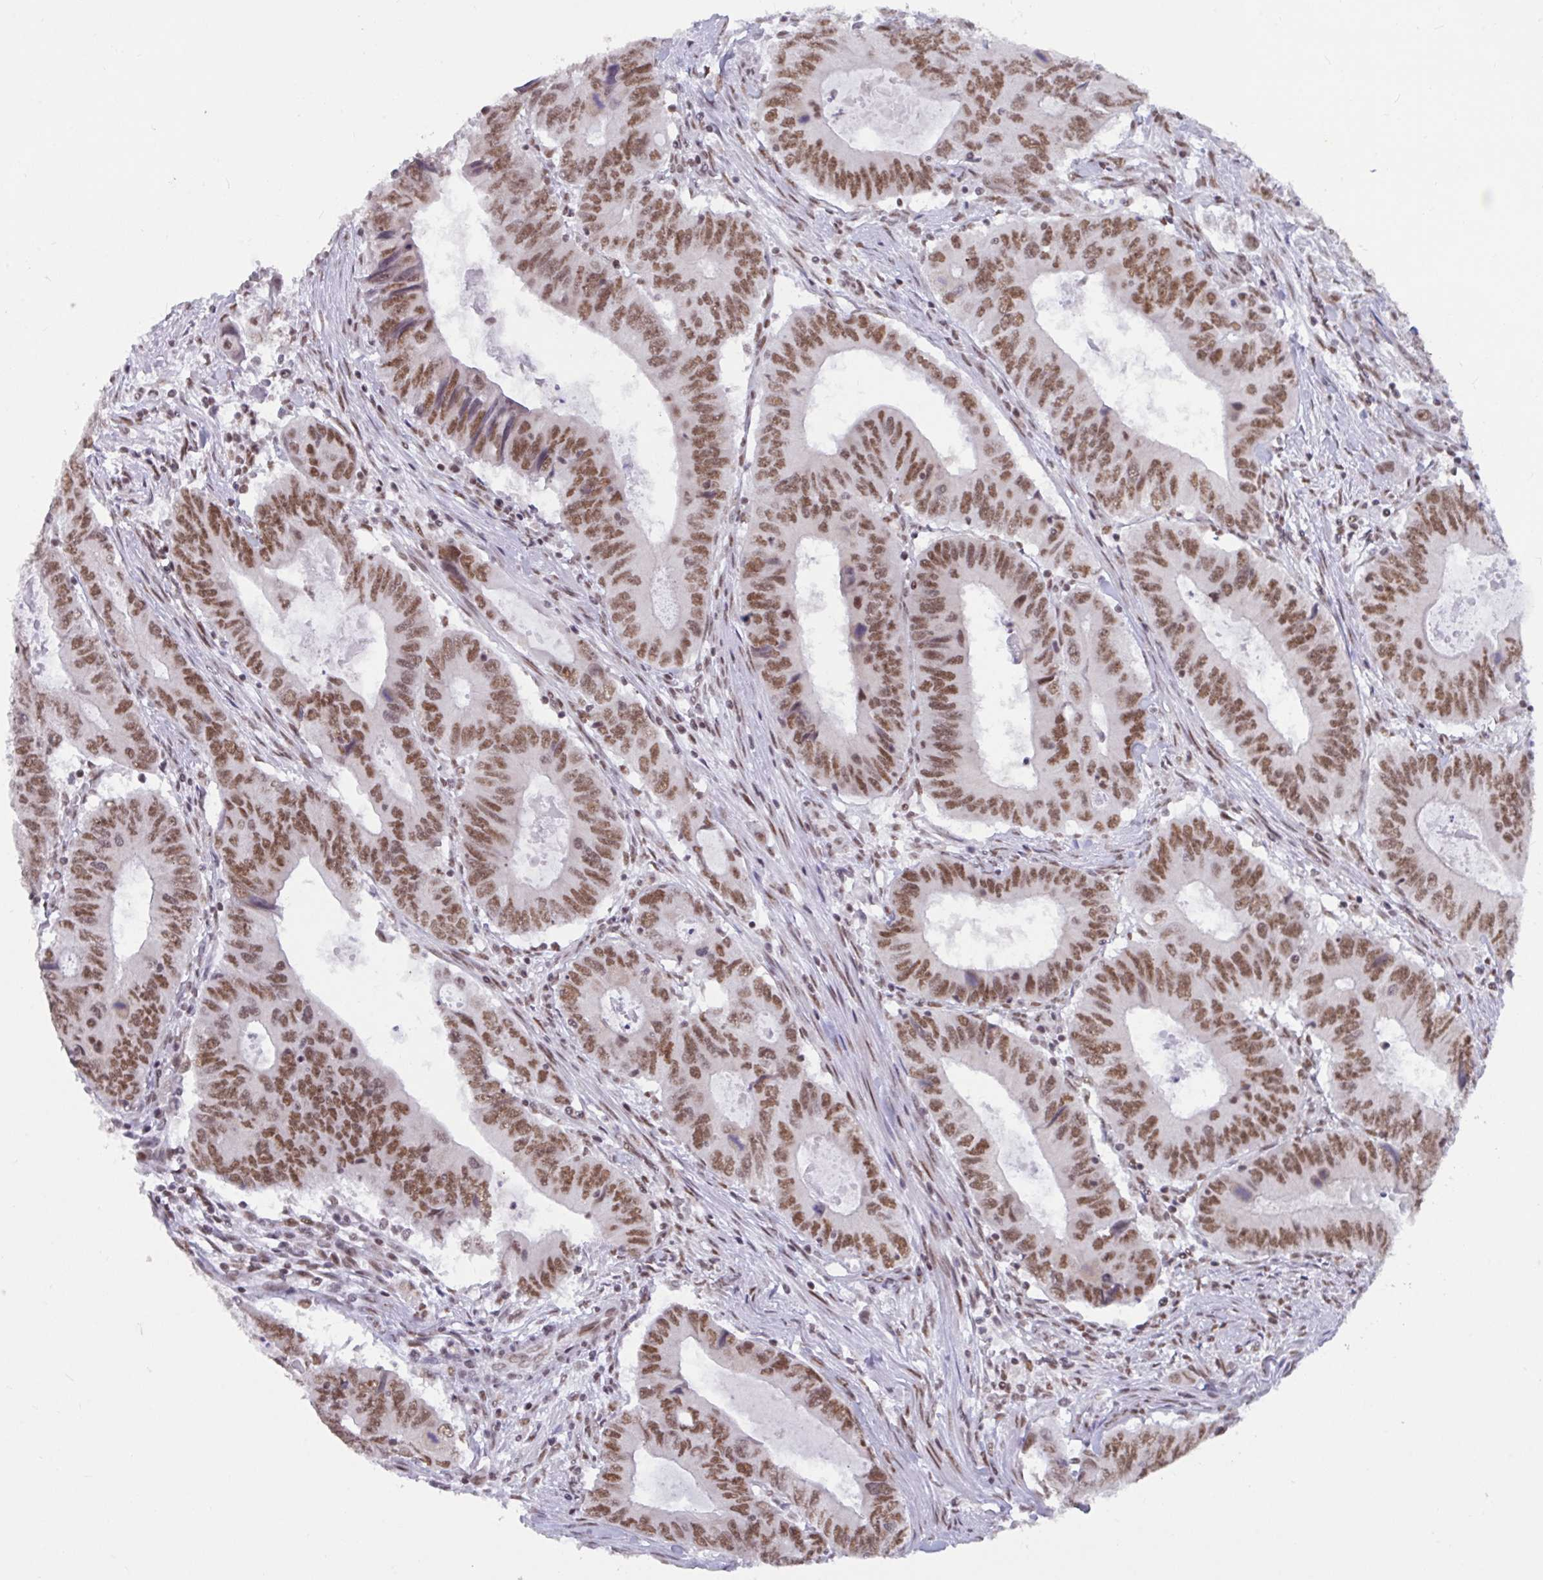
{"staining": {"intensity": "moderate", "quantity": ">75%", "location": "nuclear"}, "tissue": "colorectal cancer", "cell_type": "Tumor cells", "image_type": "cancer", "snomed": [{"axis": "morphology", "description": "Adenocarcinoma, NOS"}, {"axis": "topography", "description": "Colon"}], "caption": "Colorectal cancer tissue displays moderate nuclear staining in approximately >75% of tumor cells", "gene": "PHF10", "patient": {"sex": "male", "age": 53}}